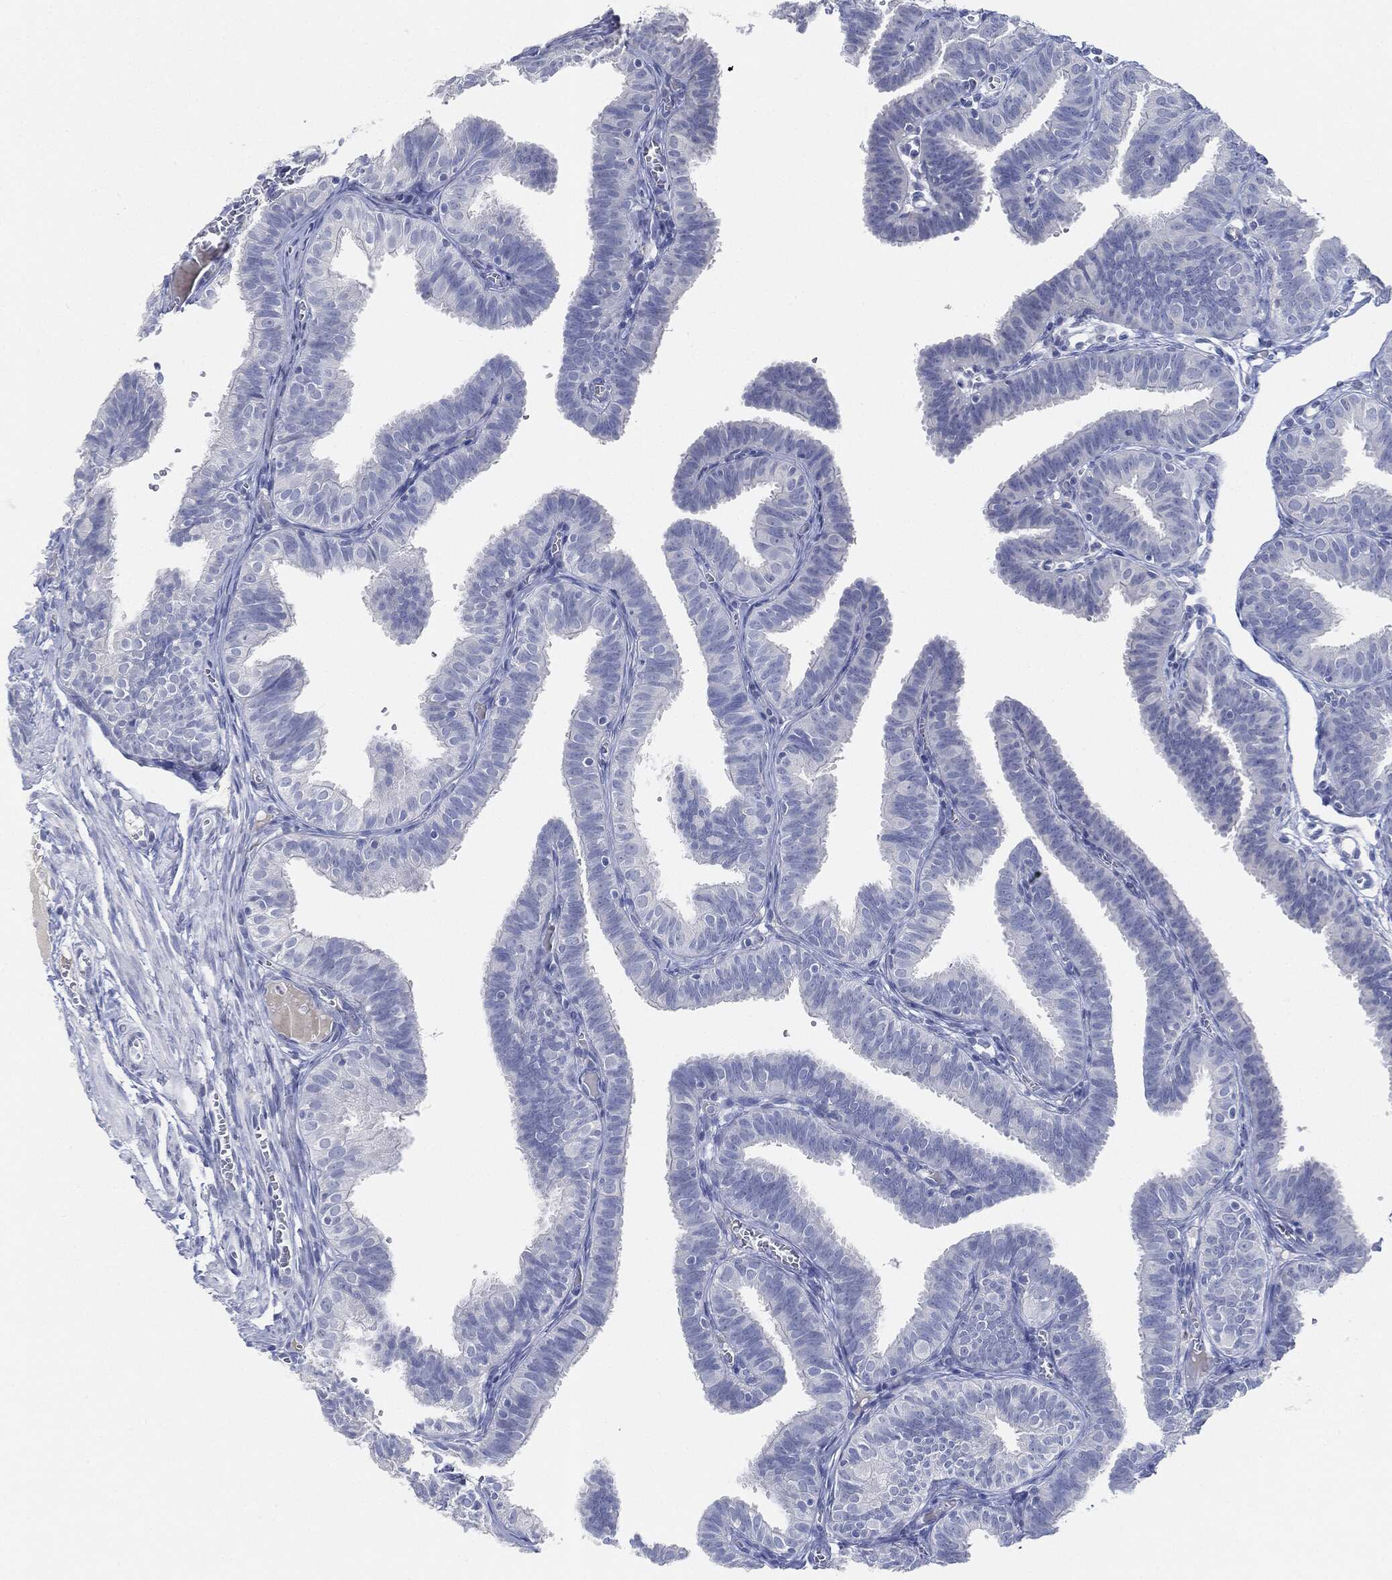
{"staining": {"intensity": "negative", "quantity": "none", "location": "none"}, "tissue": "fallopian tube", "cell_type": "Glandular cells", "image_type": "normal", "snomed": [{"axis": "morphology", "description": "Normal tissue, NOS"}, {"axis": "topography", "description": "Fallopian tube"}], "caption": "Immunohistochemistry (IHC) histopathology image of unremarkable fallopian tube stained for a protein (brown), which demonstrates no expression in glandular cells.", "gene": "AFP", "patient": {"sex": "female", "age": 25}}